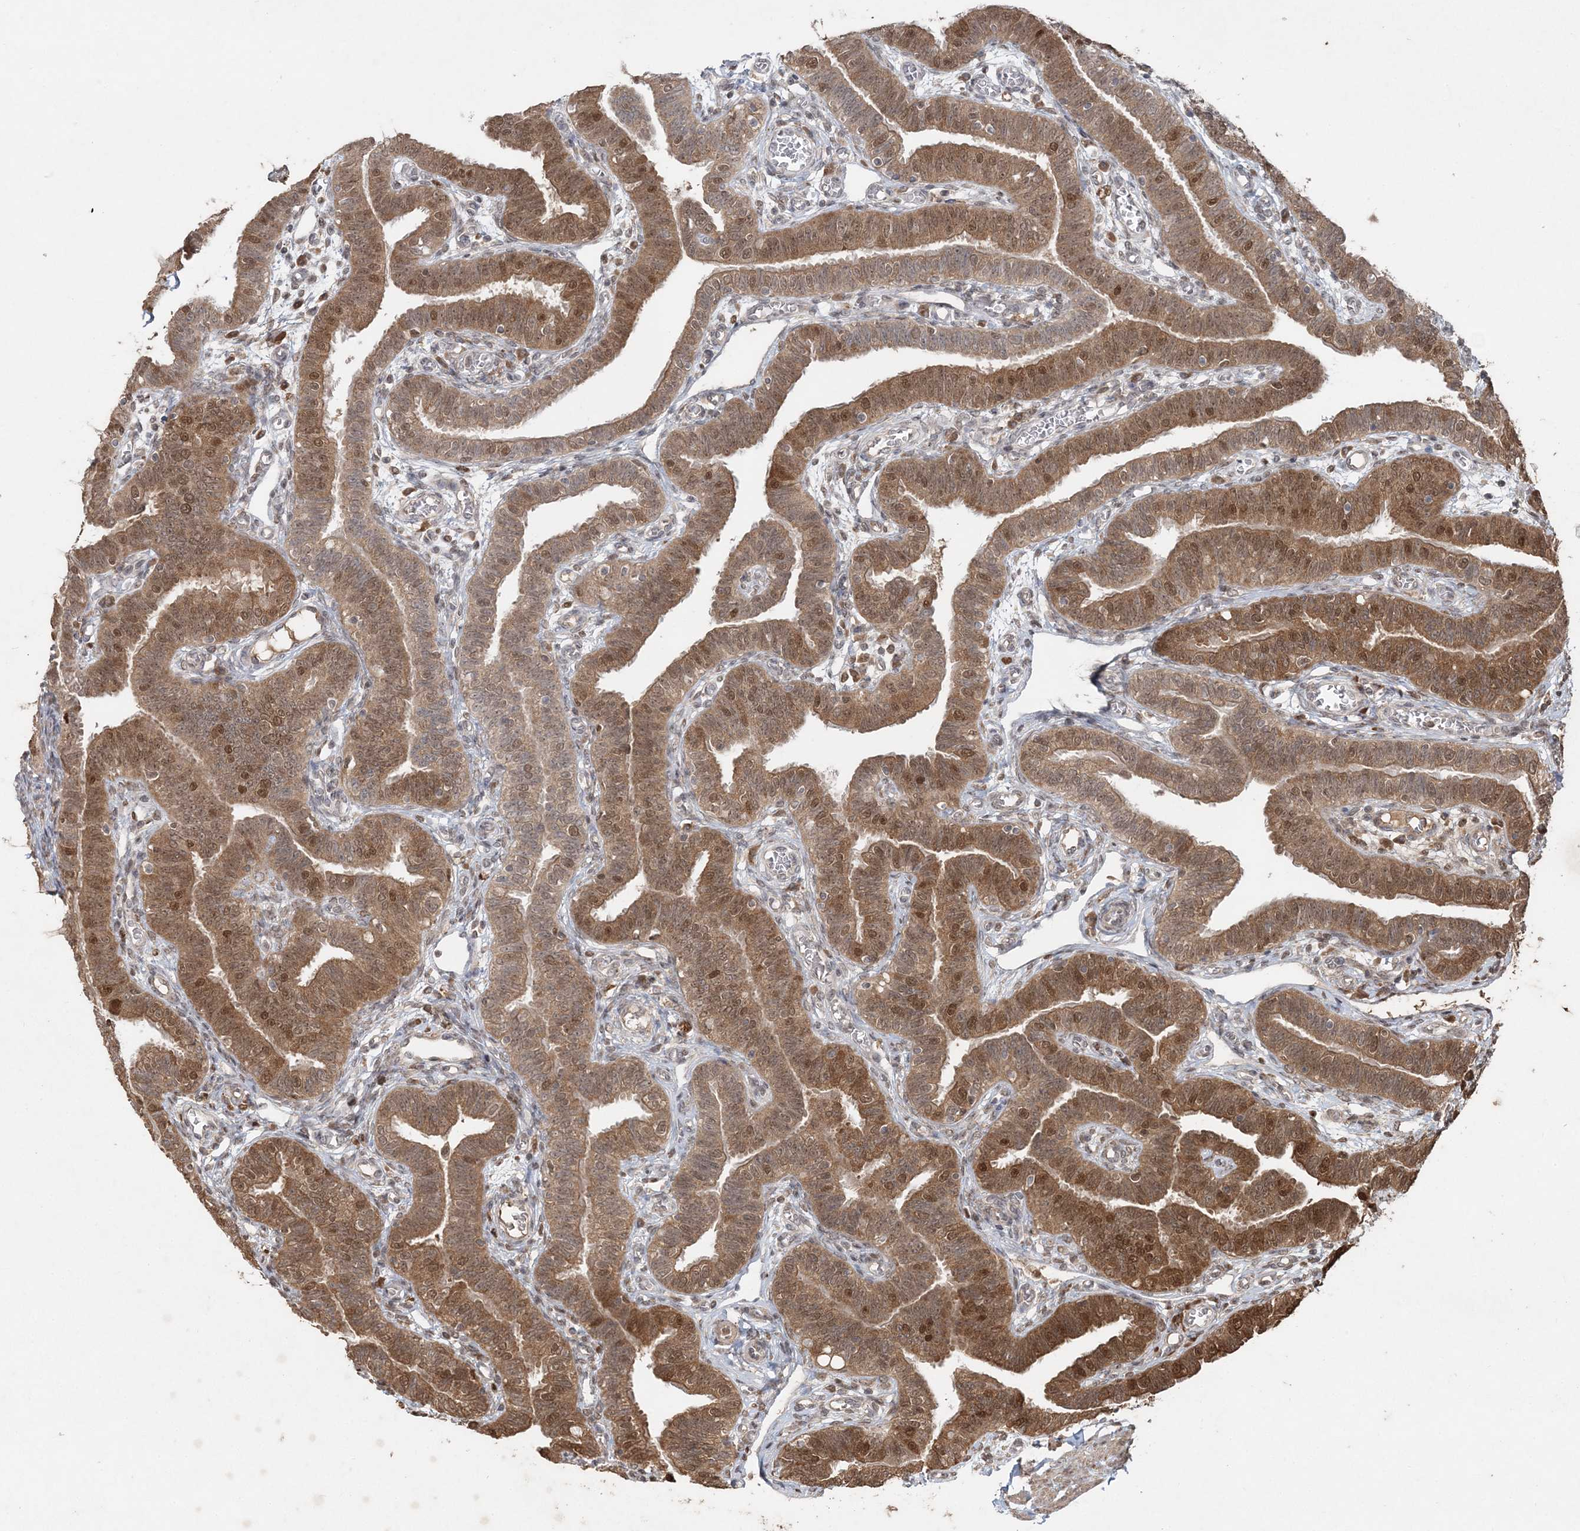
{"staining": {"intensity": "moderate", "quantity": ">75%", "location": "cytoplasmic/membranous,nuclear"}, "tissue": "fallopian tube", "cell_type": "Glandular cells", "image_type": "normal", "snomed": [{"axis": "morphology", "description": "Normal tissue, NOS"}, {"axis": "topography", "description": "Fallopian tube"}], "caption": "Glandular cells exhibit moderate cytoplasmic/membranous,nuclear expression in about >75% of cells in unremarkable fallopian tube.", "gene": "SLU7", "patient": {"sex": "female", "age": 39}}